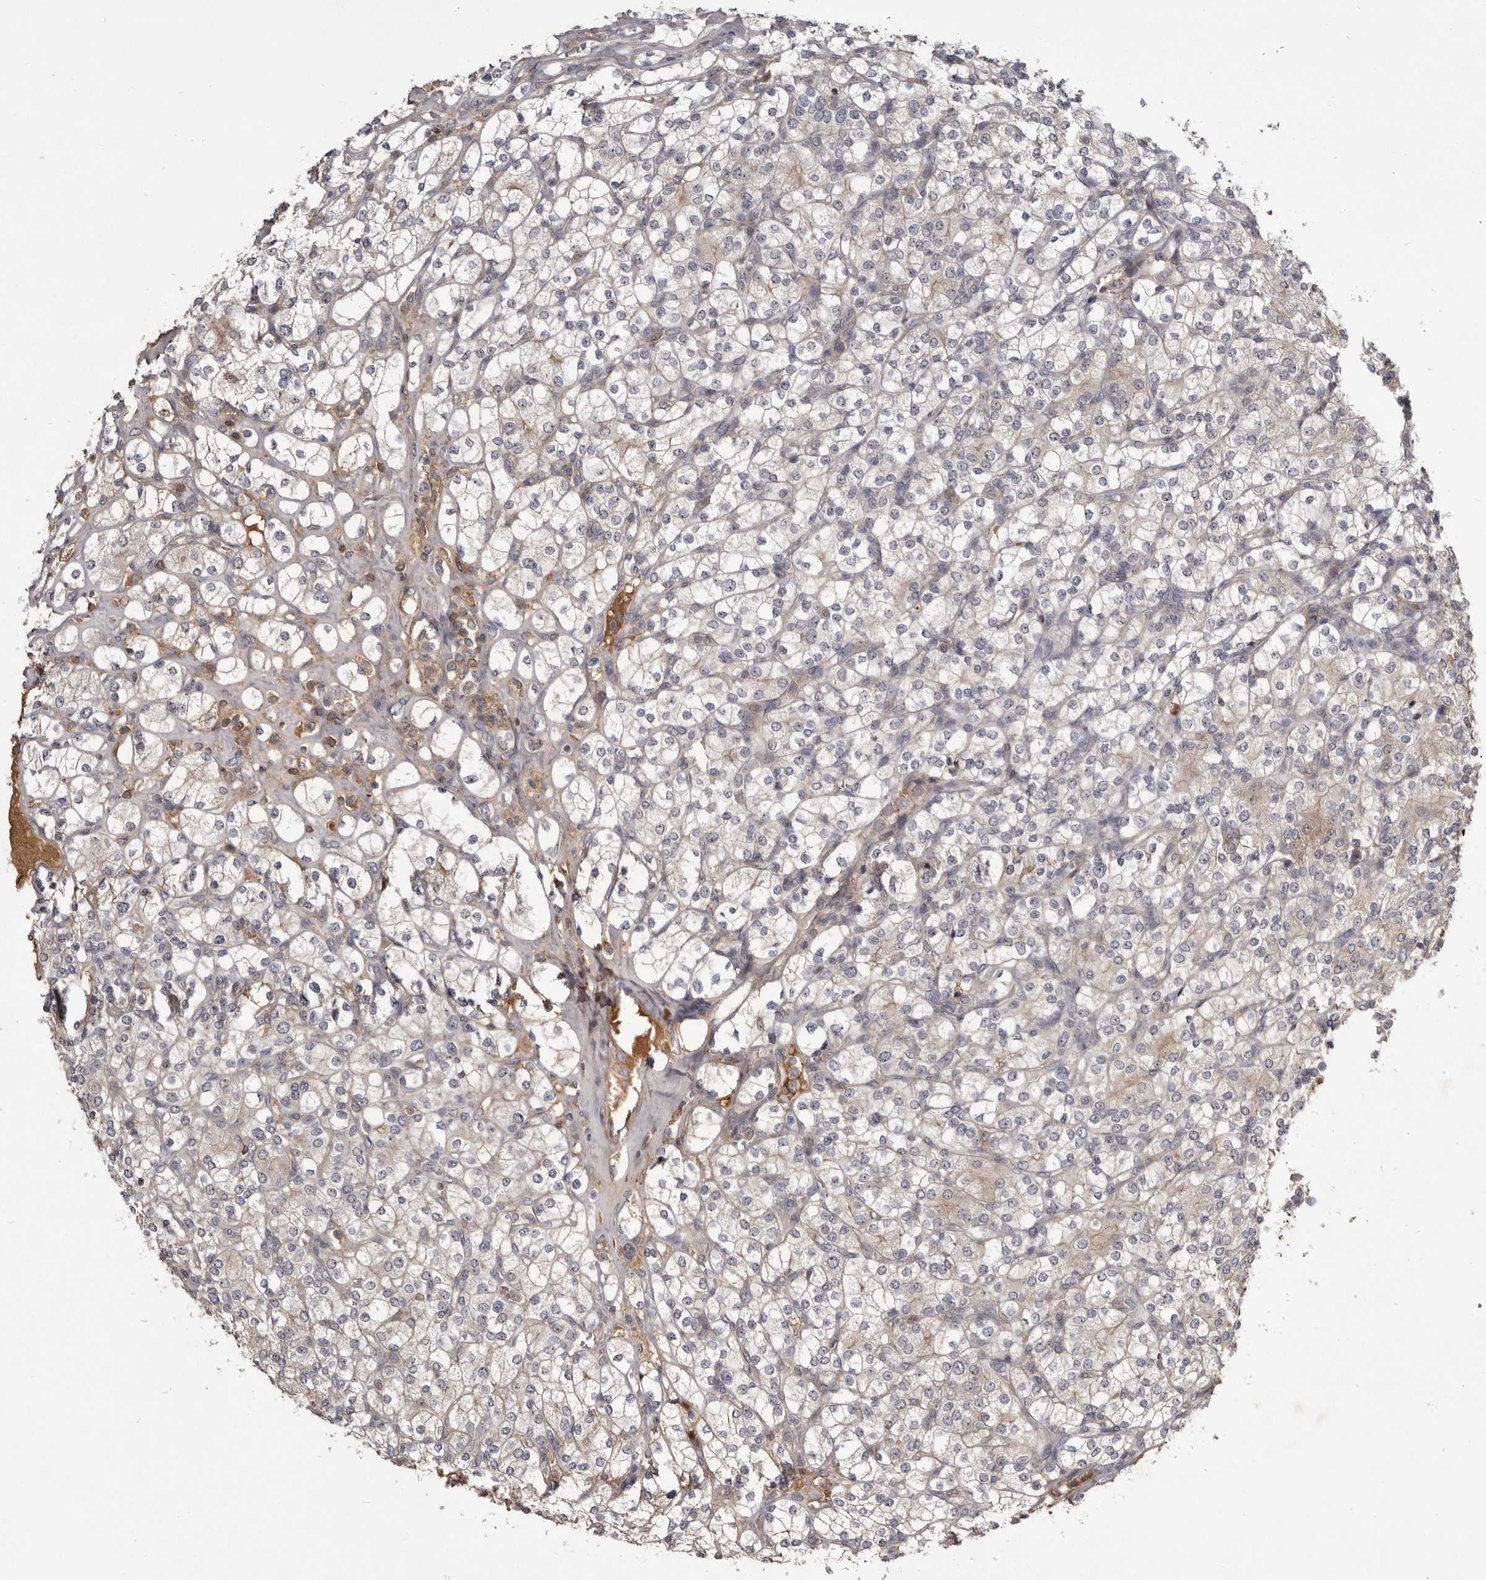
{"staining": {"intensity": "weak", "quantity": "25%-75%", "location": "cytoplasmic/membranous"}, "tissue": "renal cancer", "cell_type": "Tumor cells", "image_type": "cancer", "snomed": [{"axis": "morphology", "description": "Adenocarcinoma, NOS"}, {"axis": "topography", "description": "Kidney"}], "caption": "Weak cytoplasmic/membranous positivity is appreciated in approximately 25%-75% of tumor cells in renal cancer (adenocarcinoma). (DAB IHC with brightfield microscopy, high magnification).", "gene": "TTC39A", "patient": {"sex": "male", "age": 77}}